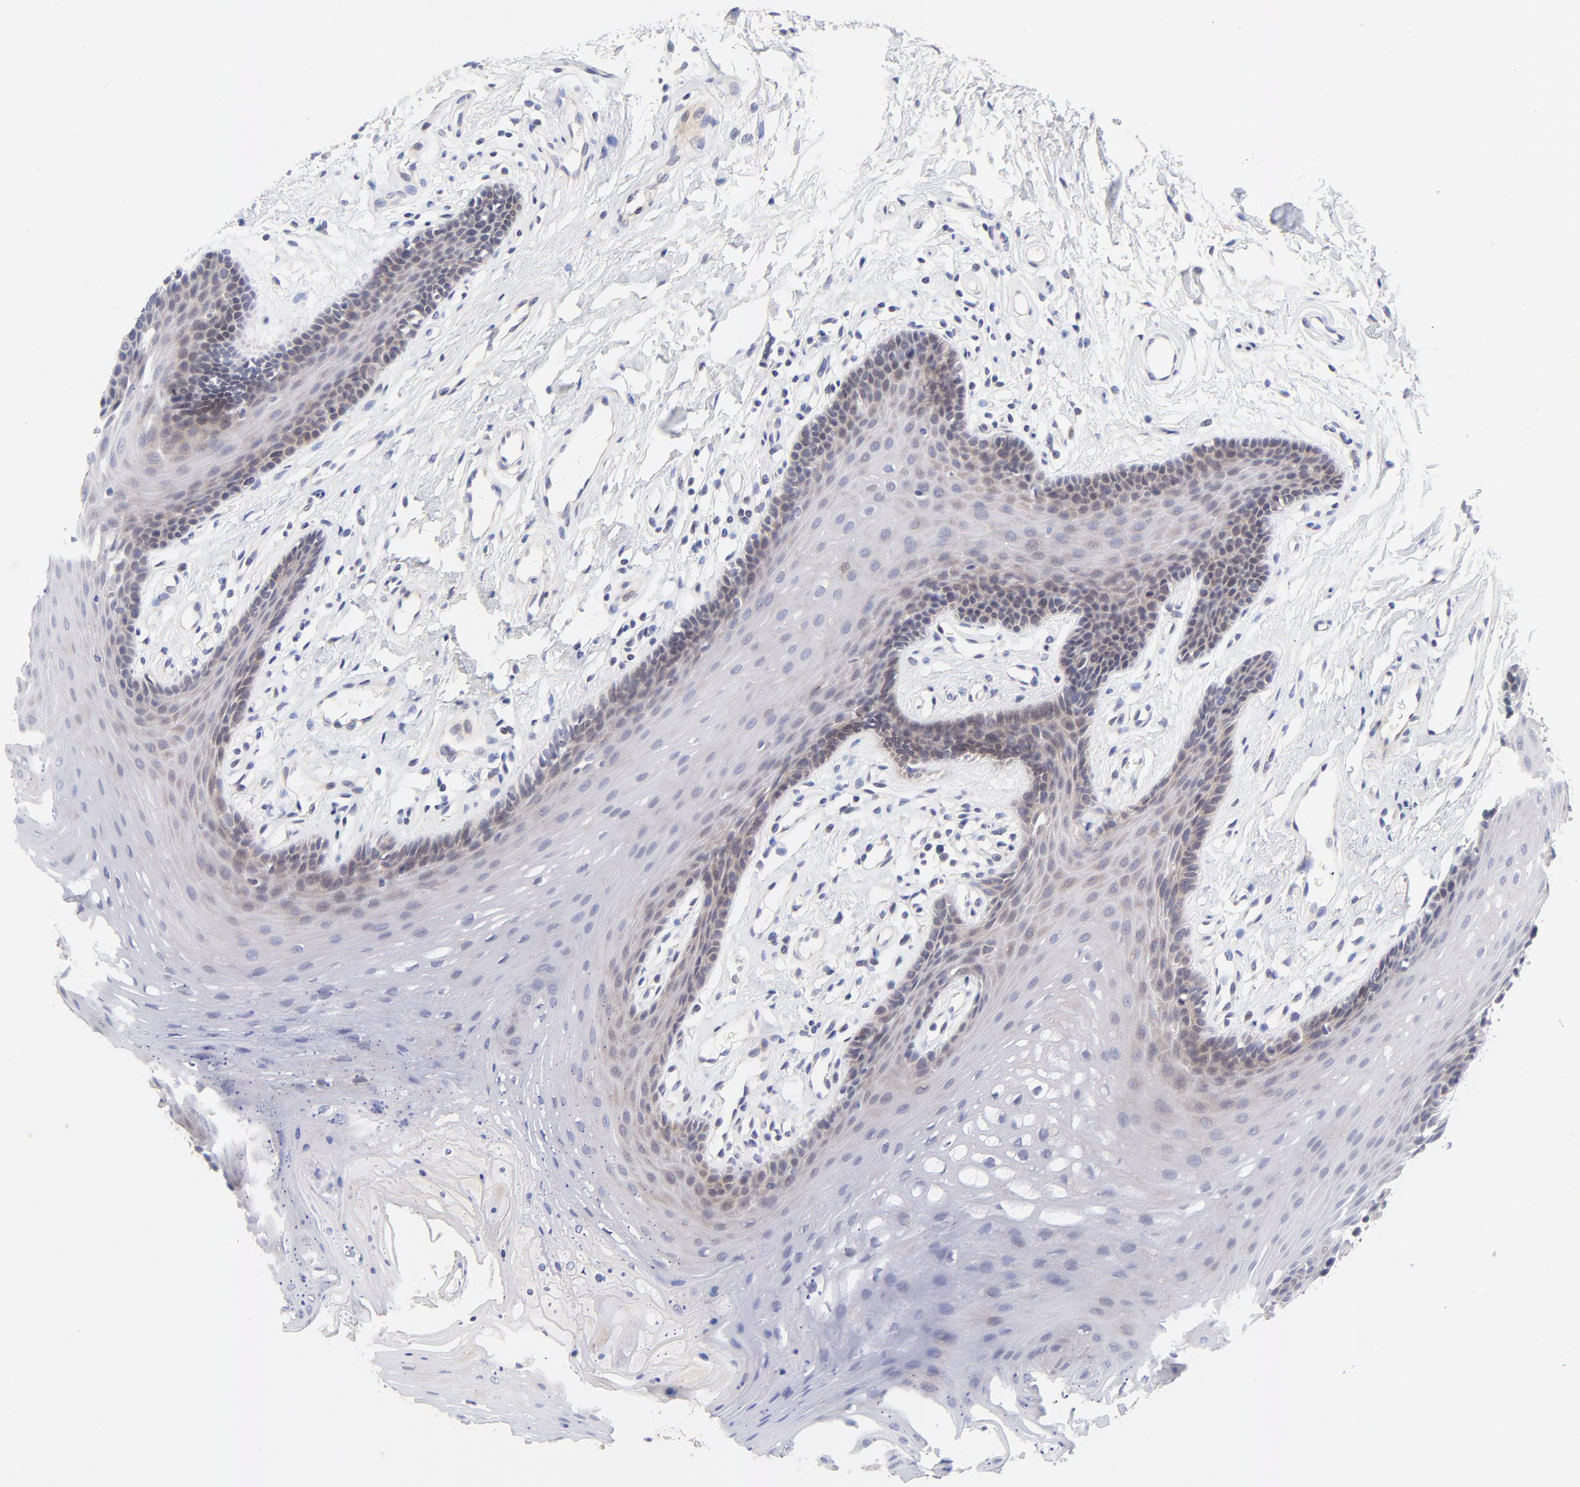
{"staining": {"intensity": "weak", "quantity": "<25%", "location": "cytoplasmic/membranous"}, "tissue": "oral mucosa", "cell_type": "Squamous epithelial cells", "image_type": "normal", "snomed": [{"axis": "morphology", "description": "Normal tissue, NOS"}, {"axis": "topography", "description": "Oral tissue"}], "caption": "This is an IHC photomicrograph of normal oral mucosa. There is no positivity in squamous epithelial cells.", "gene": "AFF2", "patient": {"sex": "male", "age": 62}}